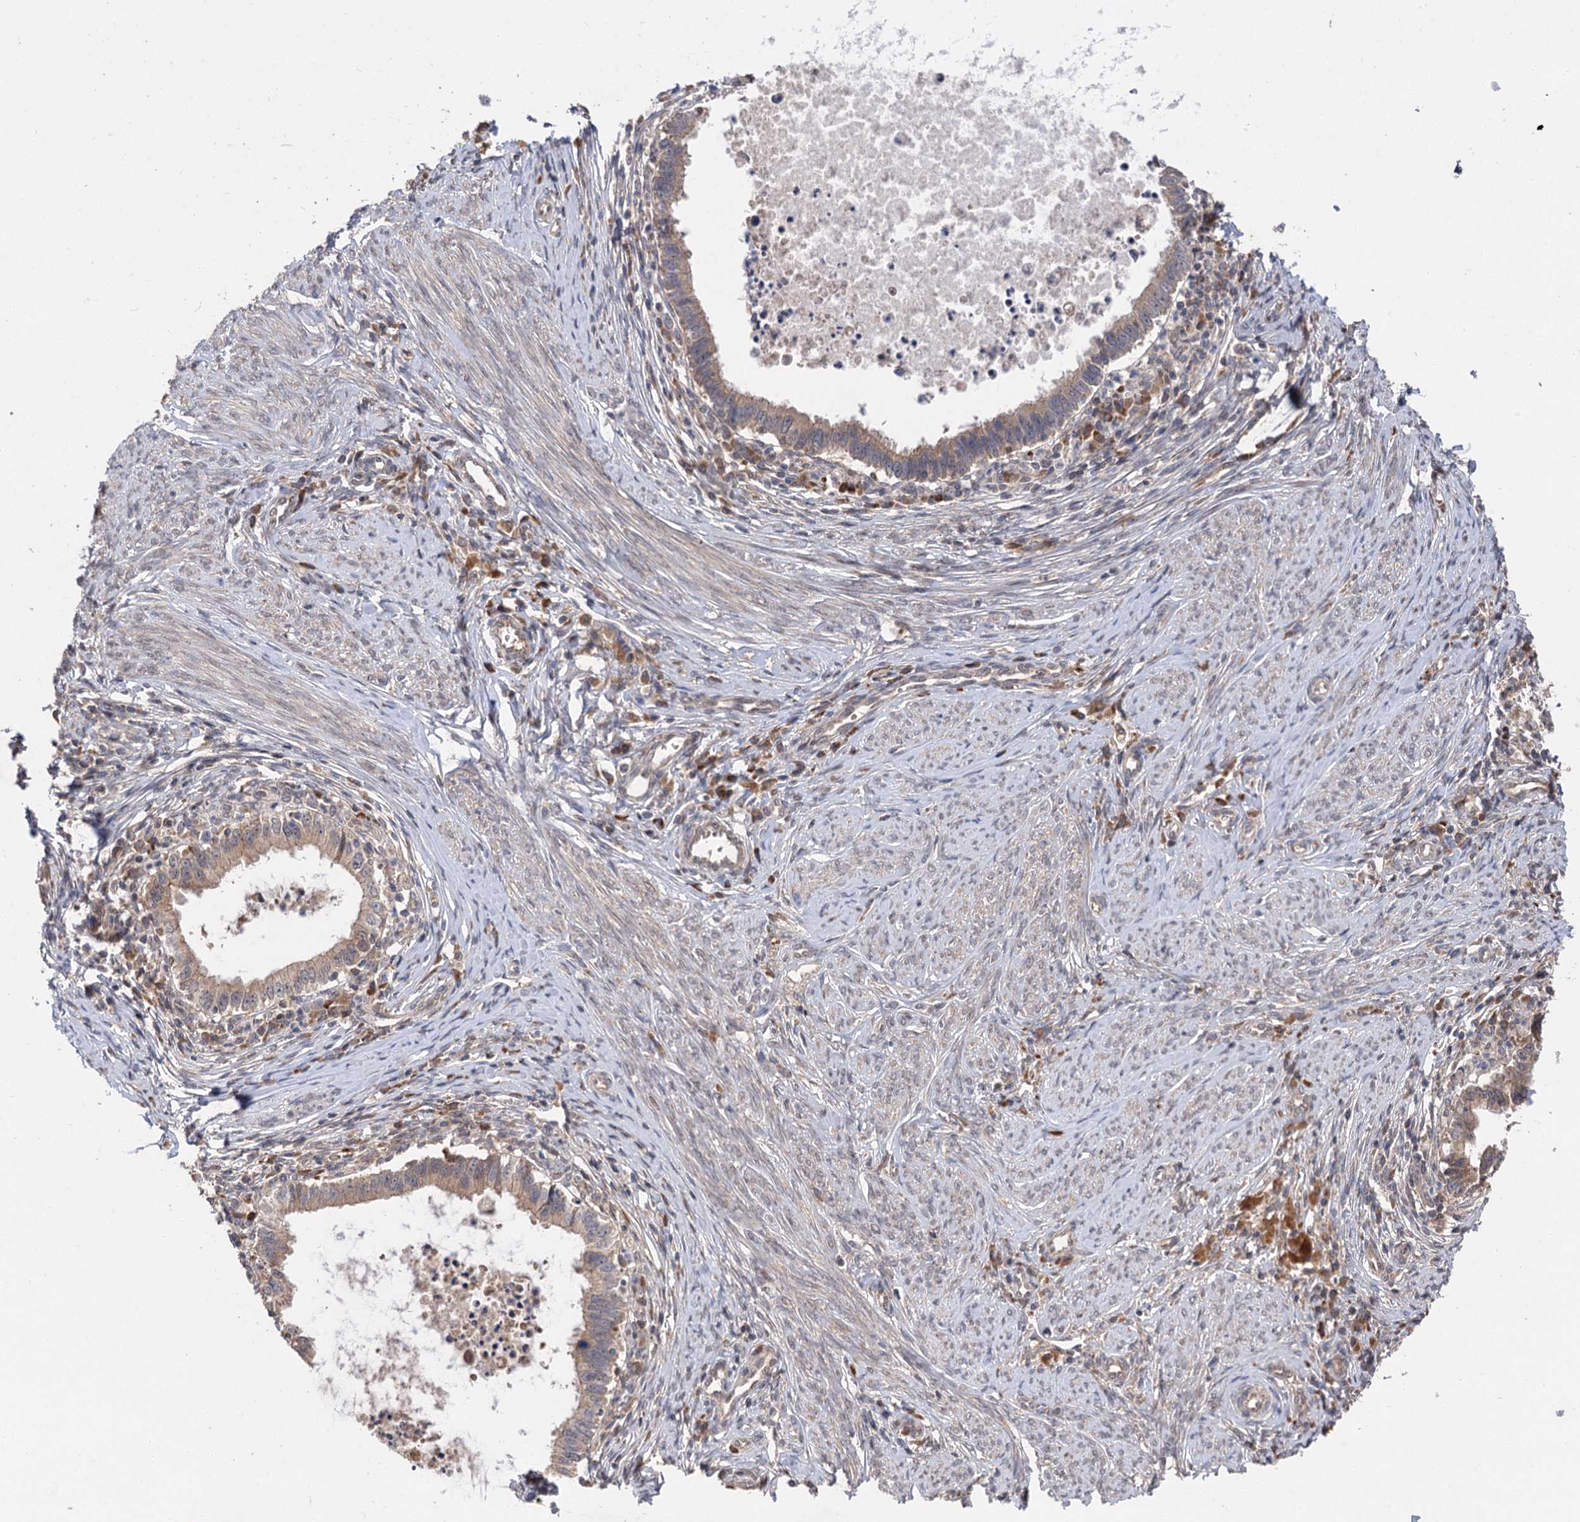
{"staining": {"intensity": "moderate", "quantity": "25%-75%", "location": "cytoplasmic/membranous"}, "tissue": "cervical cancer", "cell_type": "Tumor cells", "image_type": "cancer", "snomed": [{"axis": "morphology", "description": "Adenocarcinoma, NOS"}, {"axis": "topography", "description": "Cervix"}], "caption": "This is an image of immunohistochemistry (IHC) staining of cervical cancer (adenocarcinoma), which shows moderate expression in the cytoplasmic/membranous of tumor cells.", "gene": "FBXW8", "patient": {"sex": "female", "age": 36}}